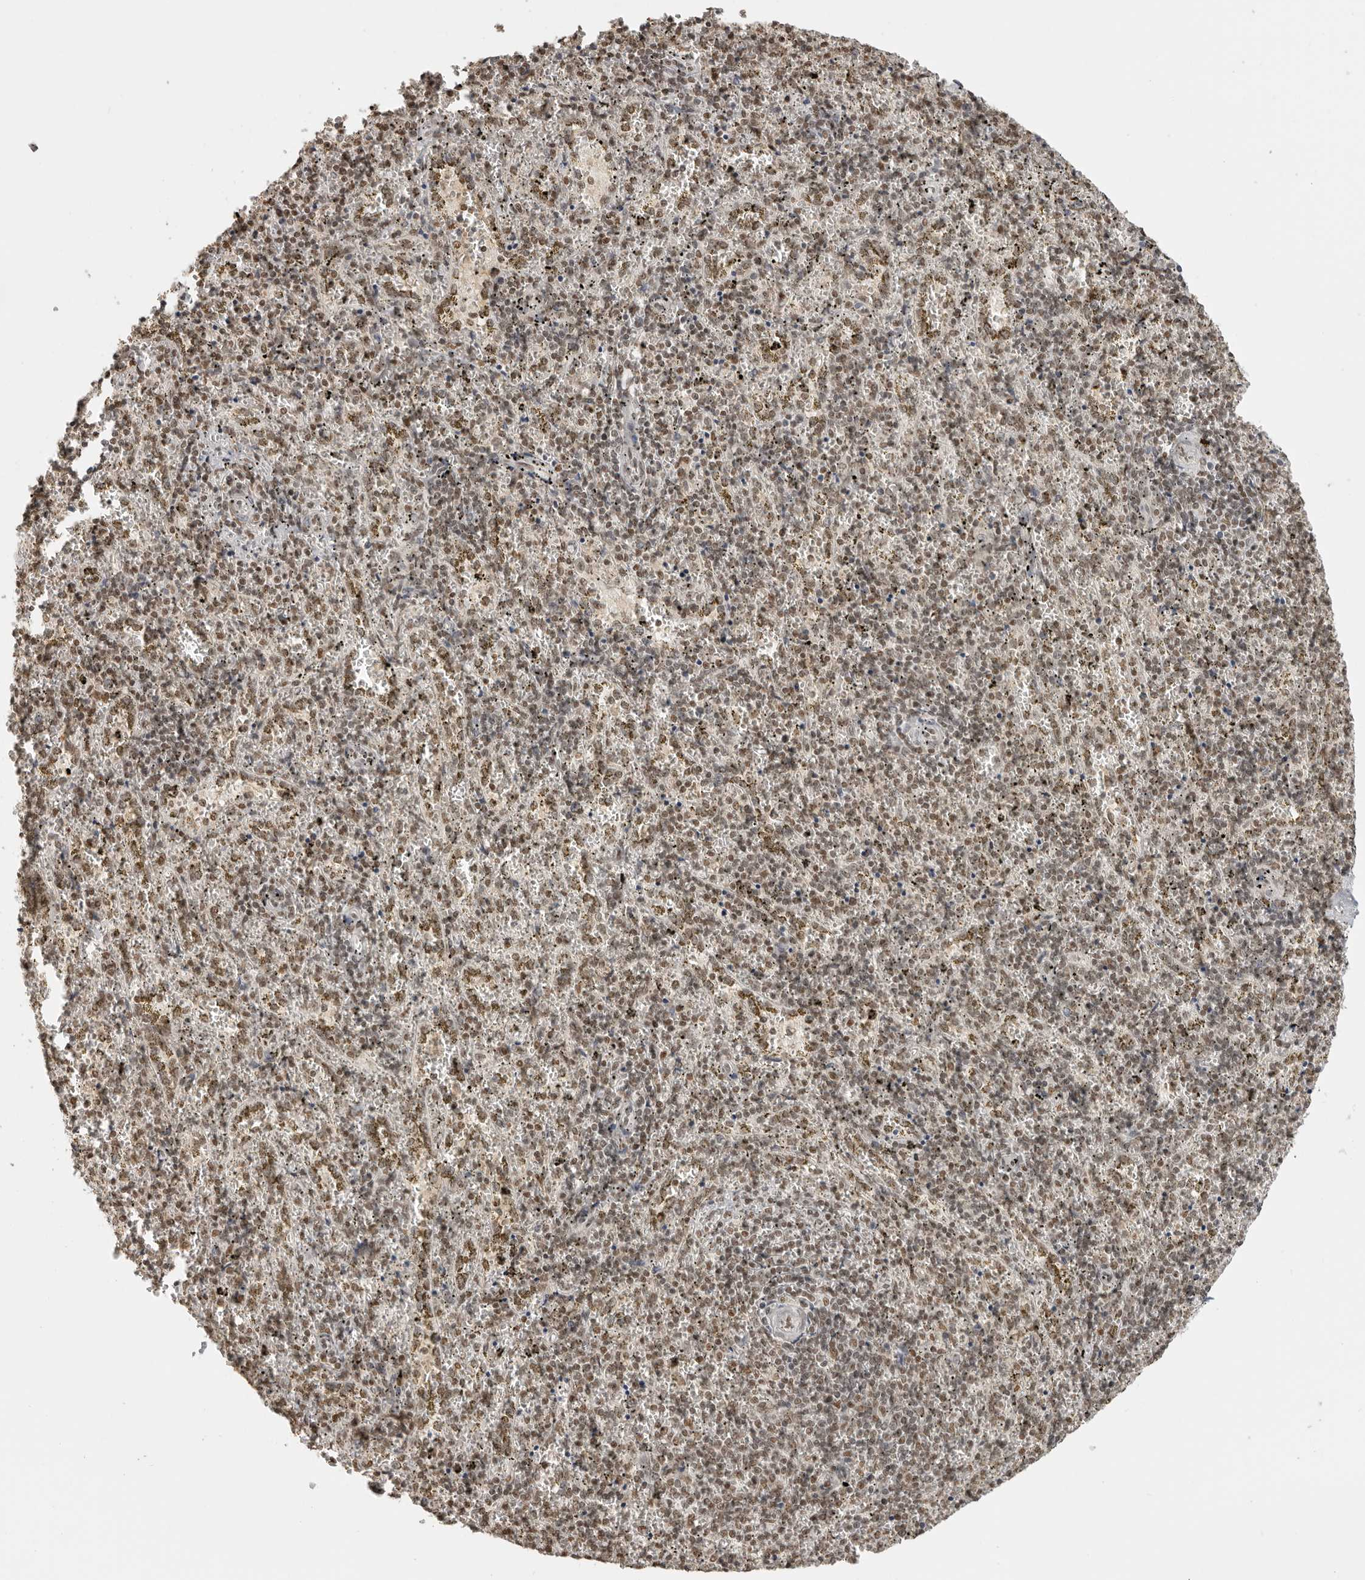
{"staining": {"intensity": "moderate", "quantity": ">75%", "location": "nuclear"}, "tissue": "spleen", "cell_type": "Cells in red pulp", "image_type": "normal", "snomed": [{"axis": "morphology", "description": "Normal tissue, NOS"}, {"axis": "topography", "description": "Spleen"}], "caption": "Immunohistochemistry of unremarkable spleen exhibits medium levels of moderate nuclear expression in approximately >75% of cells in red pulp.", "gene": "RPA2", "patient": {"sex": "male", "age": 11}}